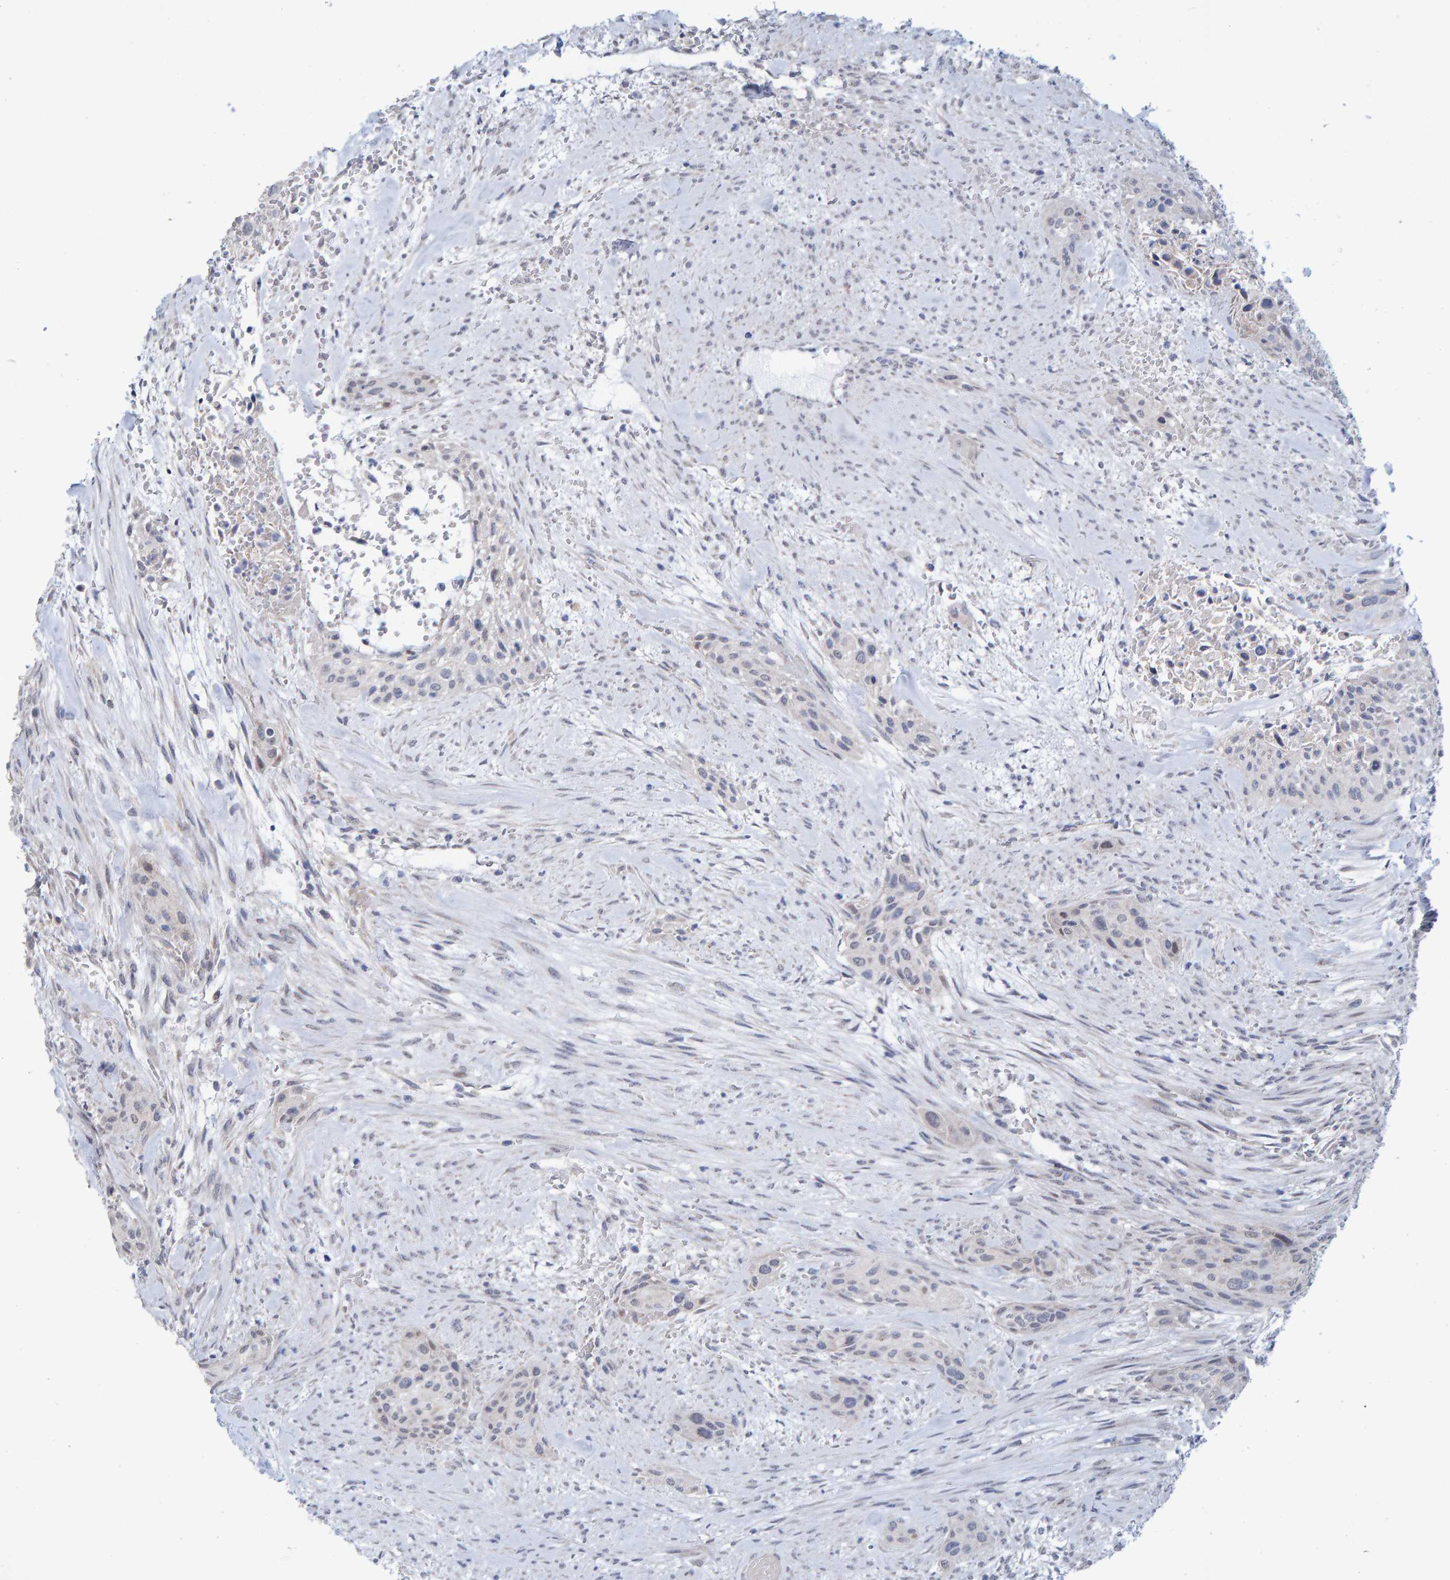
{"staining": {"intensity": "negative", "quantity": "none", "location": "none"}, "tissue": "urothelial cancer", "cell_type": "Tumor cells", "image_type": "cancer", "snomed": [{"axis": "morphology", "description": "Urothelial carcinoma, High grade"}, {"axis": "topography", "description": "Urinary bladder"}], "caption": "Human urothelial cancer stained for a protein using immunohistochemistry (IHC) exhibits no positivity in tumor cells.", "gene": "USP43", "patient": {"sex": "male", "age": 35}}